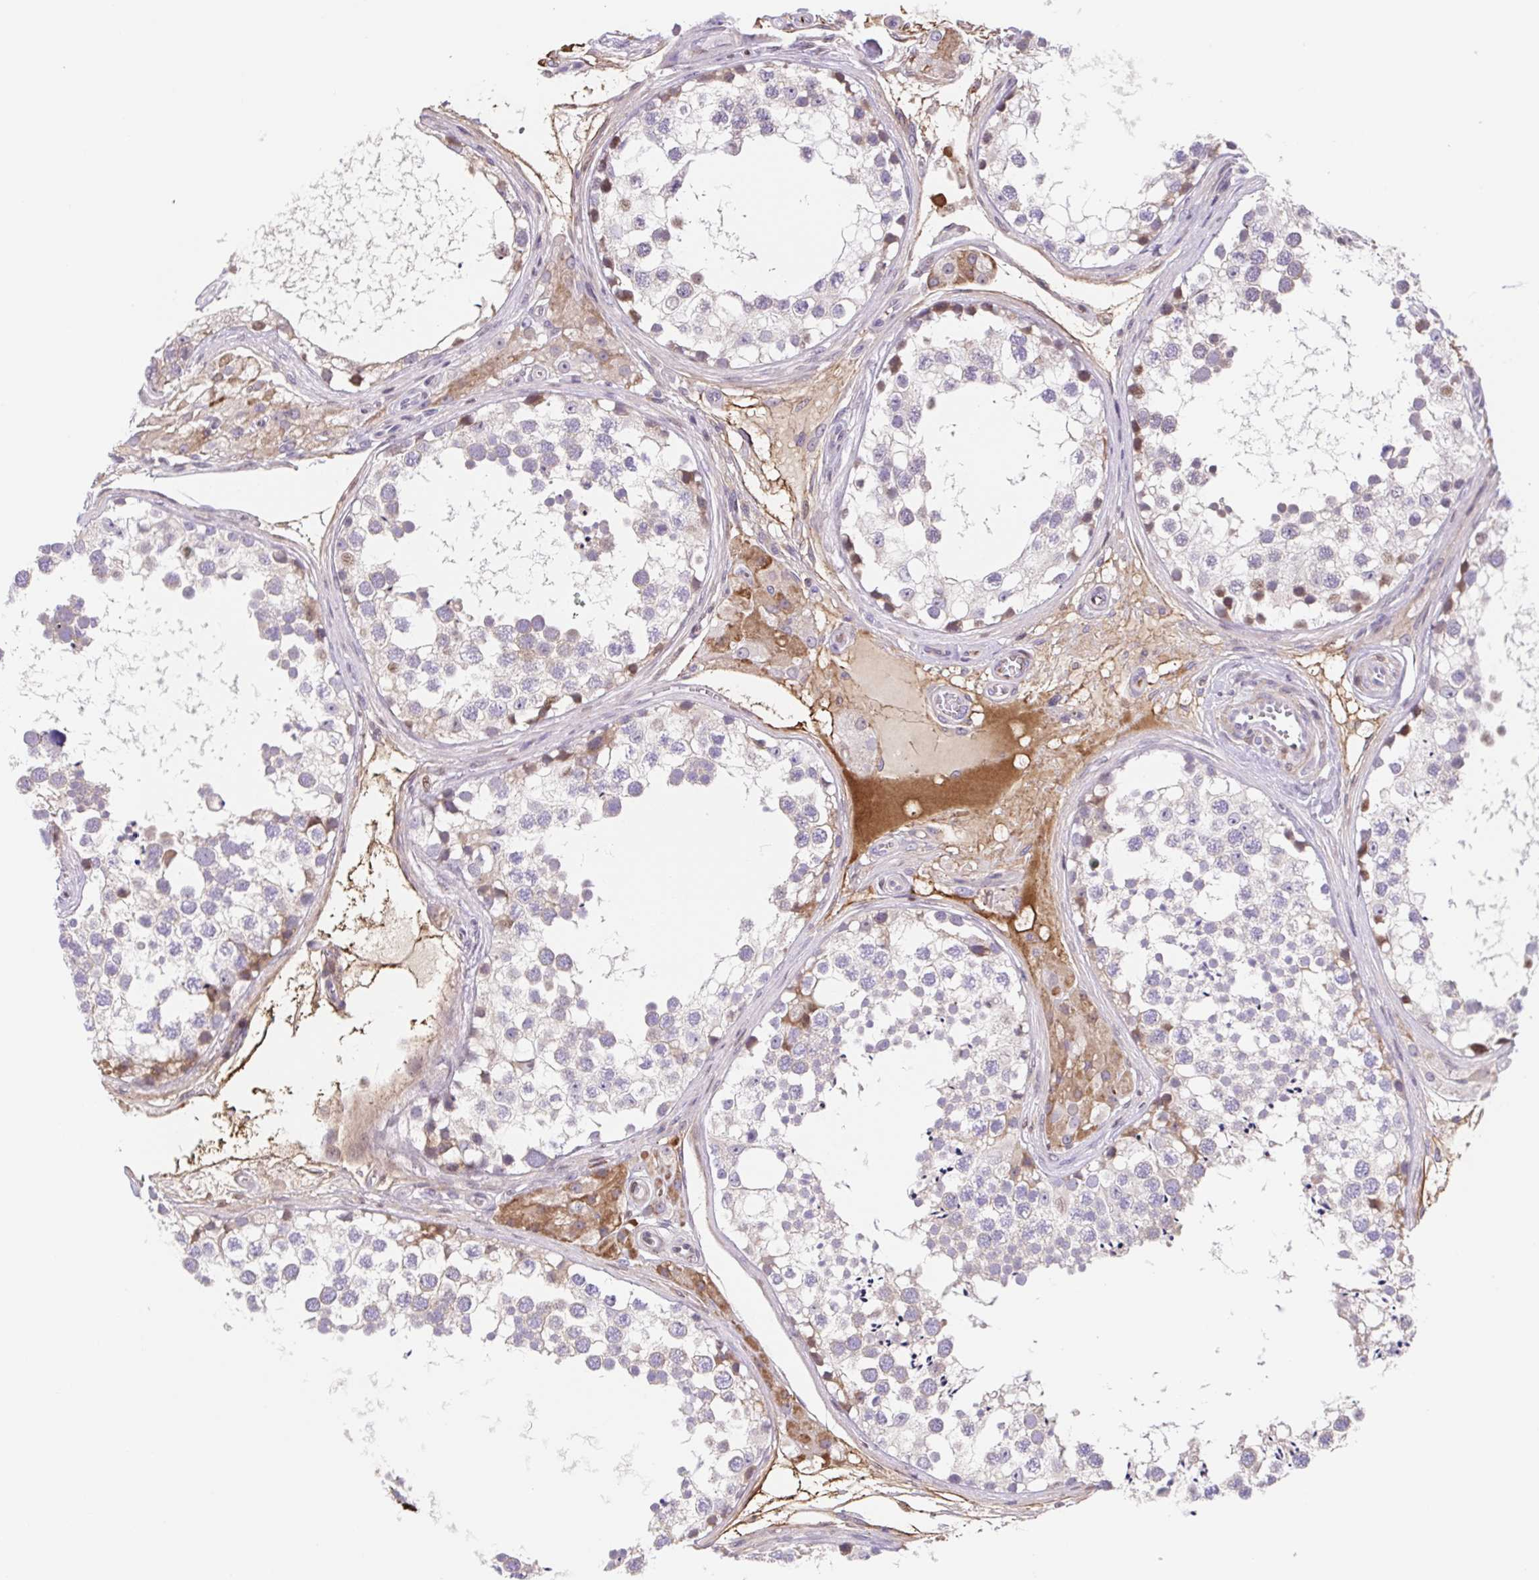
{"staining": {"intensity": "moderate", "quantity": "<25%", "location": "cytoplasmic/membranous"}, "tissue": "testis", "cell_type": "Cells in seminiferous ducts", "image_type": "normal", "snomed": [{"axis": "morphology", "description": "Normal tissue, NOS"}, {"axis": "morphology", "description": "Seminoma, NOS"}, {"axis": "topography", "description": "Testis"}], "caption": "Immunohistochemistry micrograph of normal human testis stained for a protein (brown), which demonstrates low levels of moderate cytoplasmic/membranous expression in about <25% of cells in seminiferous ducts.", "gene": "TPRG1", "patient": {"sex": "male", "age": 65}}